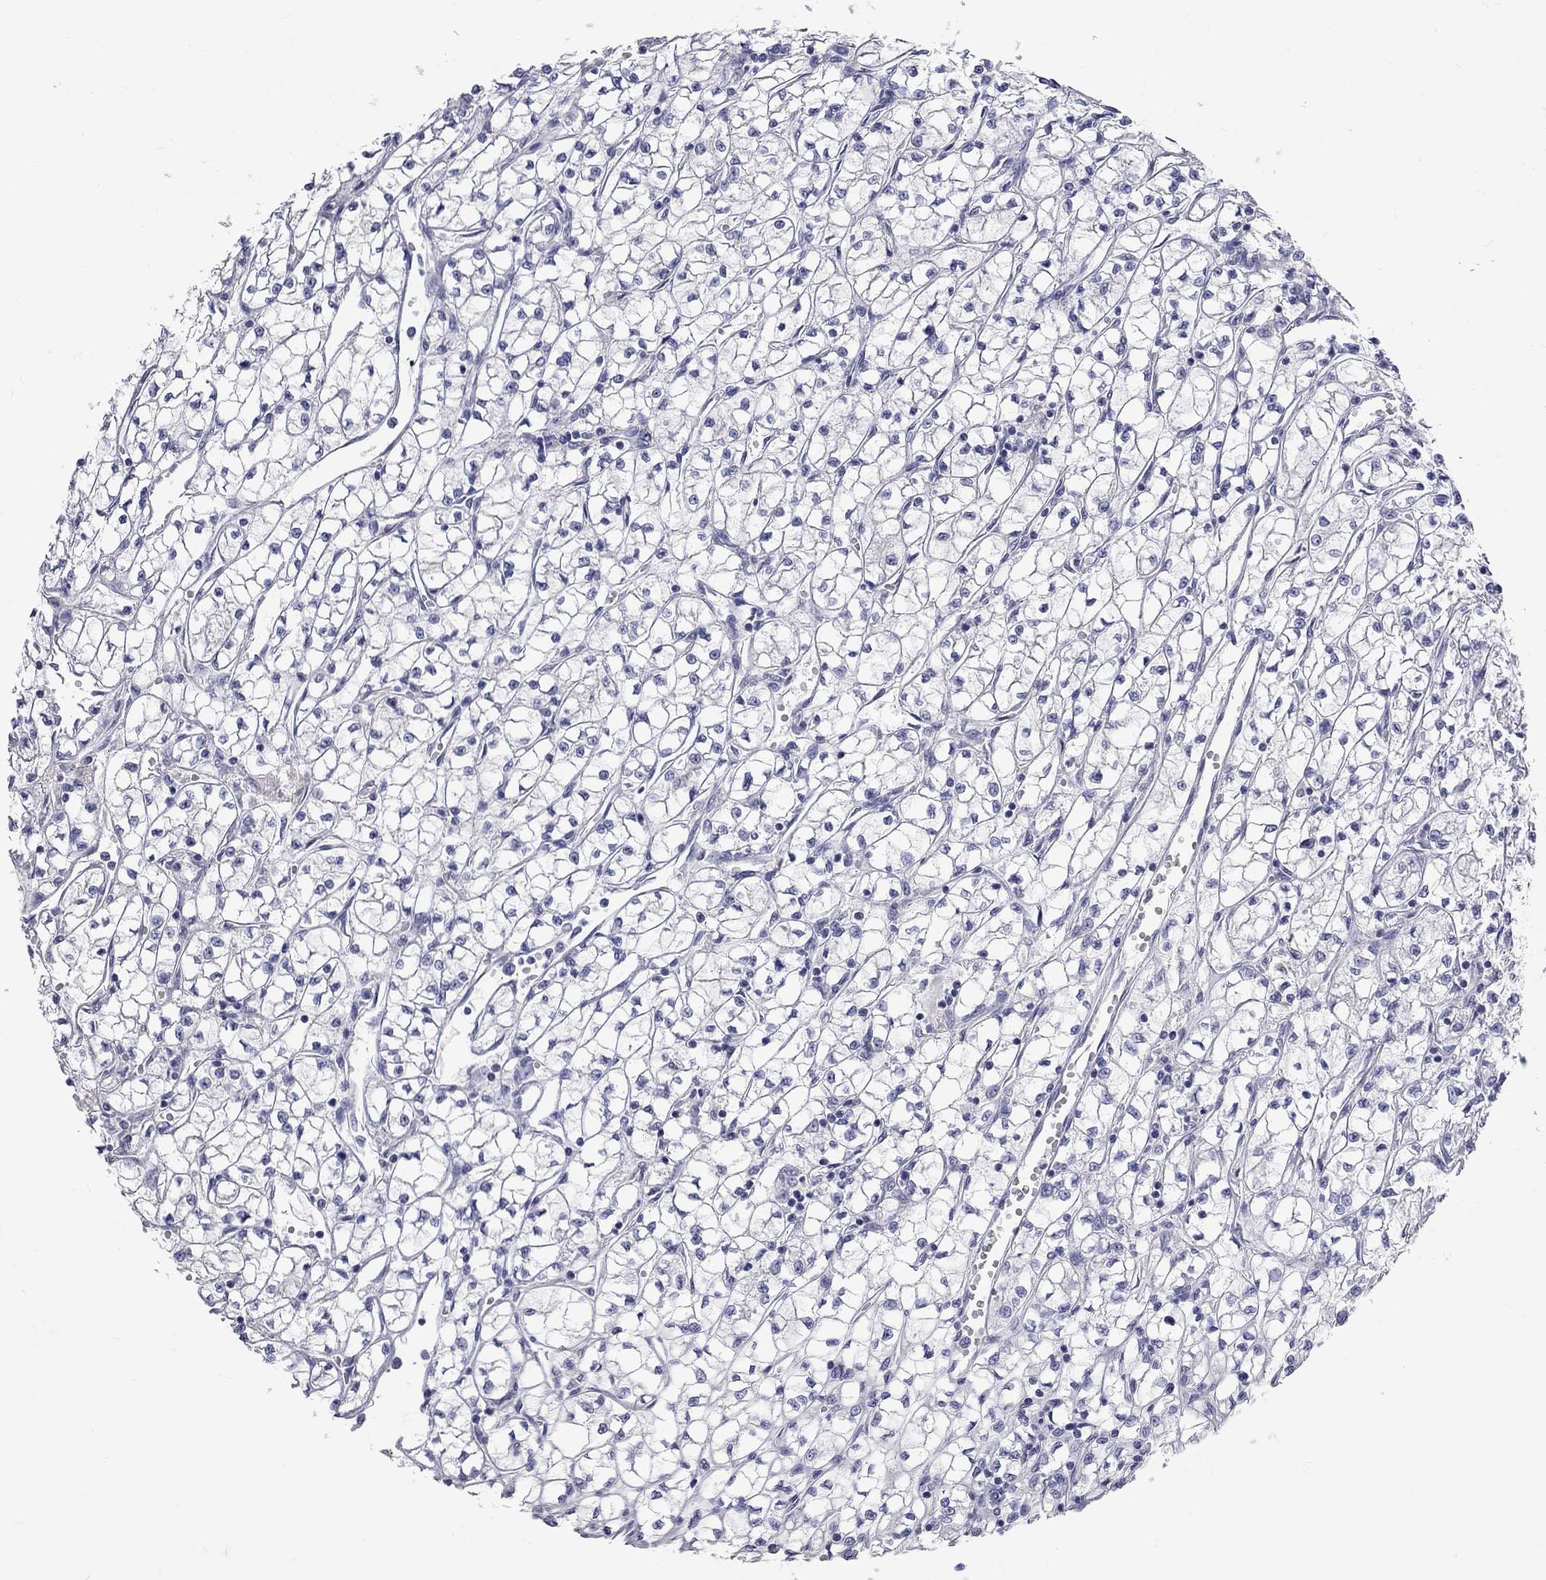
{"staining": {"intensity": "negative", "quantity": "none", "location": "none"}, "tissue": "renal cancer", "cell_type": "Tumor cells", "image_type": "cancer", "snomed": [{"axis": "morphology", "description": "Adenocarcinoma, NOS"}, {"axis": "topography", "description": "Kidney"}], "caption": "Tumor cells are negative for brown protein staining in renal cancer.", "gene": "OPRK1", "patient": {"sex": "female", "age": 64}}